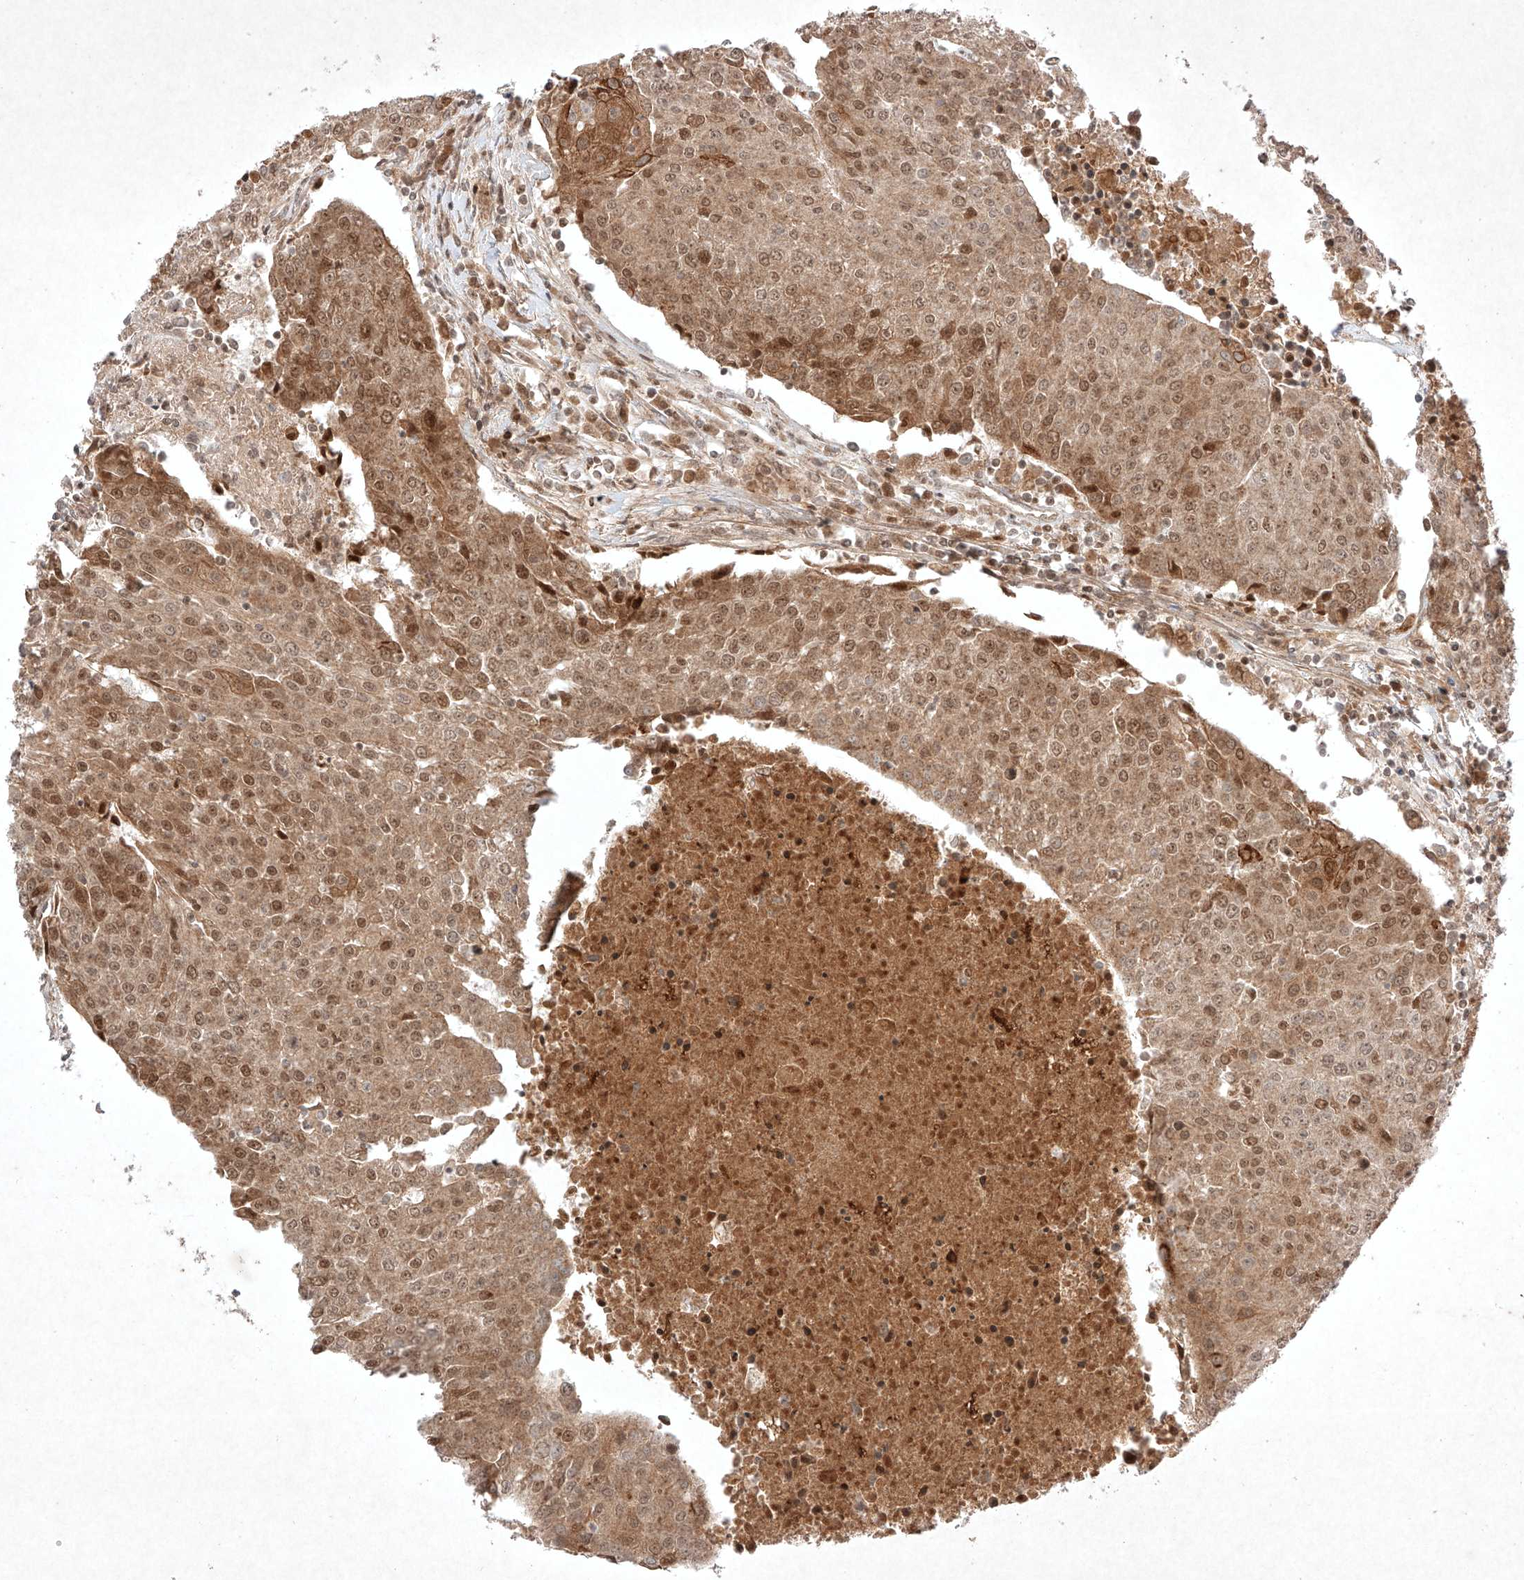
{"staining": {"intensity": "moderate", "quantity": ">75%", "location": "cytoplasmic/membranous,nuclear"}, "tissue": "urothelial cancer", "cell_type": "Tumor cells", "image_type": "cancer", "snomed": [{"axis": "morphology", "description": "Urothelial carcinoma, High grade"}, {"axis": "topography", "description": "Urinary bladder"}], "caption": "An image of urothelial cancer stained for a protein shows moderate cytoplasmic/membranous and nuclear brown staining in tumor cells. (brown staining indicates protein expression, while blue staining denotes nuclei).", "gene": "RNF31", "patient": {"sex": "female", "age": 85}}